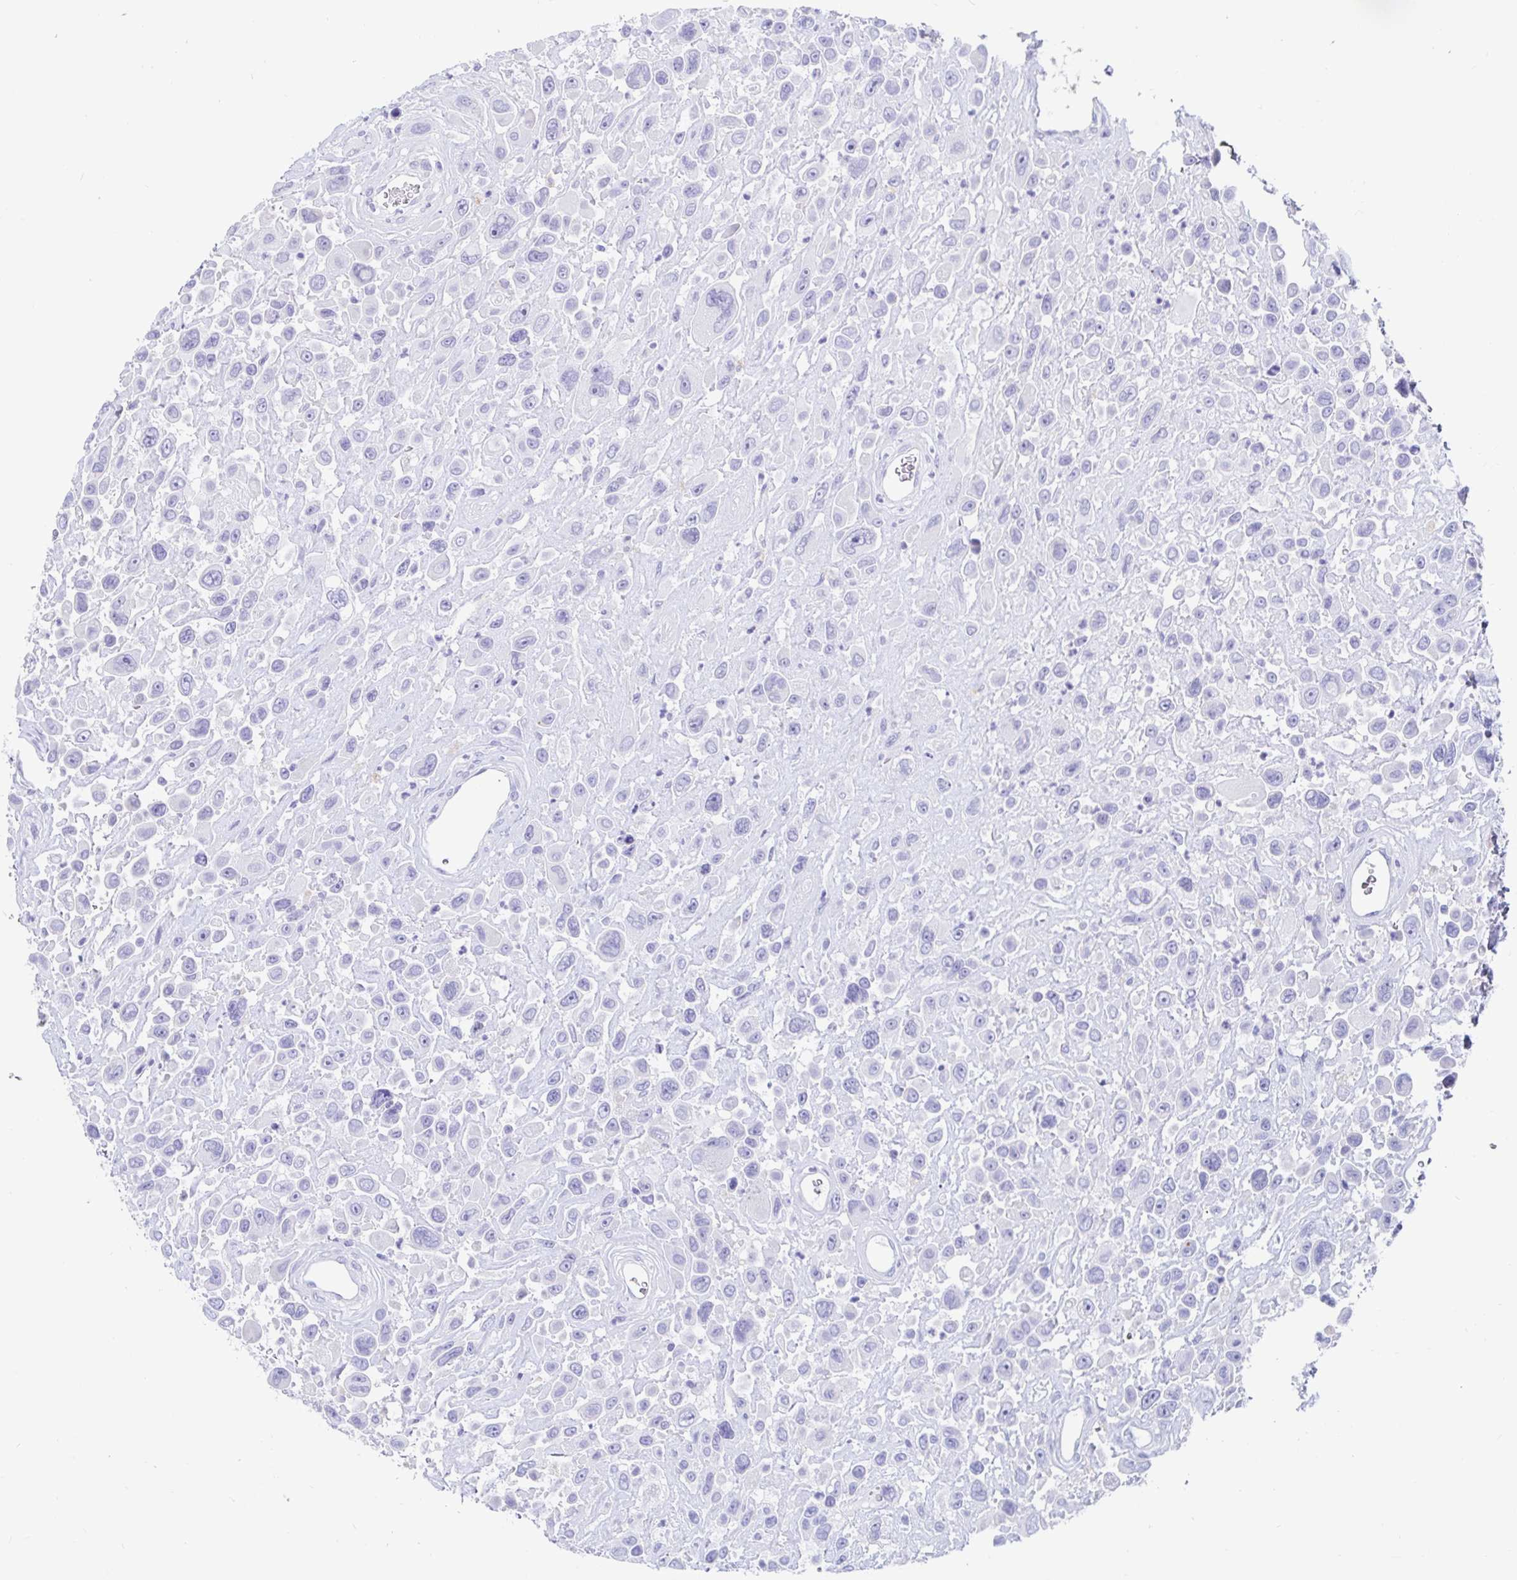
{"staining": {"intensity": "negative", "quantity": "none", "location": "none"}, "tissue": "urothelial cancer", "cell_type": "Tumor cells", "image_type": "cancer", "snomed": [{"axis": "morphology", "description": "Urothelial carcinoma, High grade"}, {"axis": "topography", "description": "Urinary bladder"}], "caption": "This is a photomicrograph of immunohistochemistry staining of urothelial cancer, which shows no expression in tumor cells.", "gene": "ZPBP2", "patient": {"sex": "male", "age": 53}}